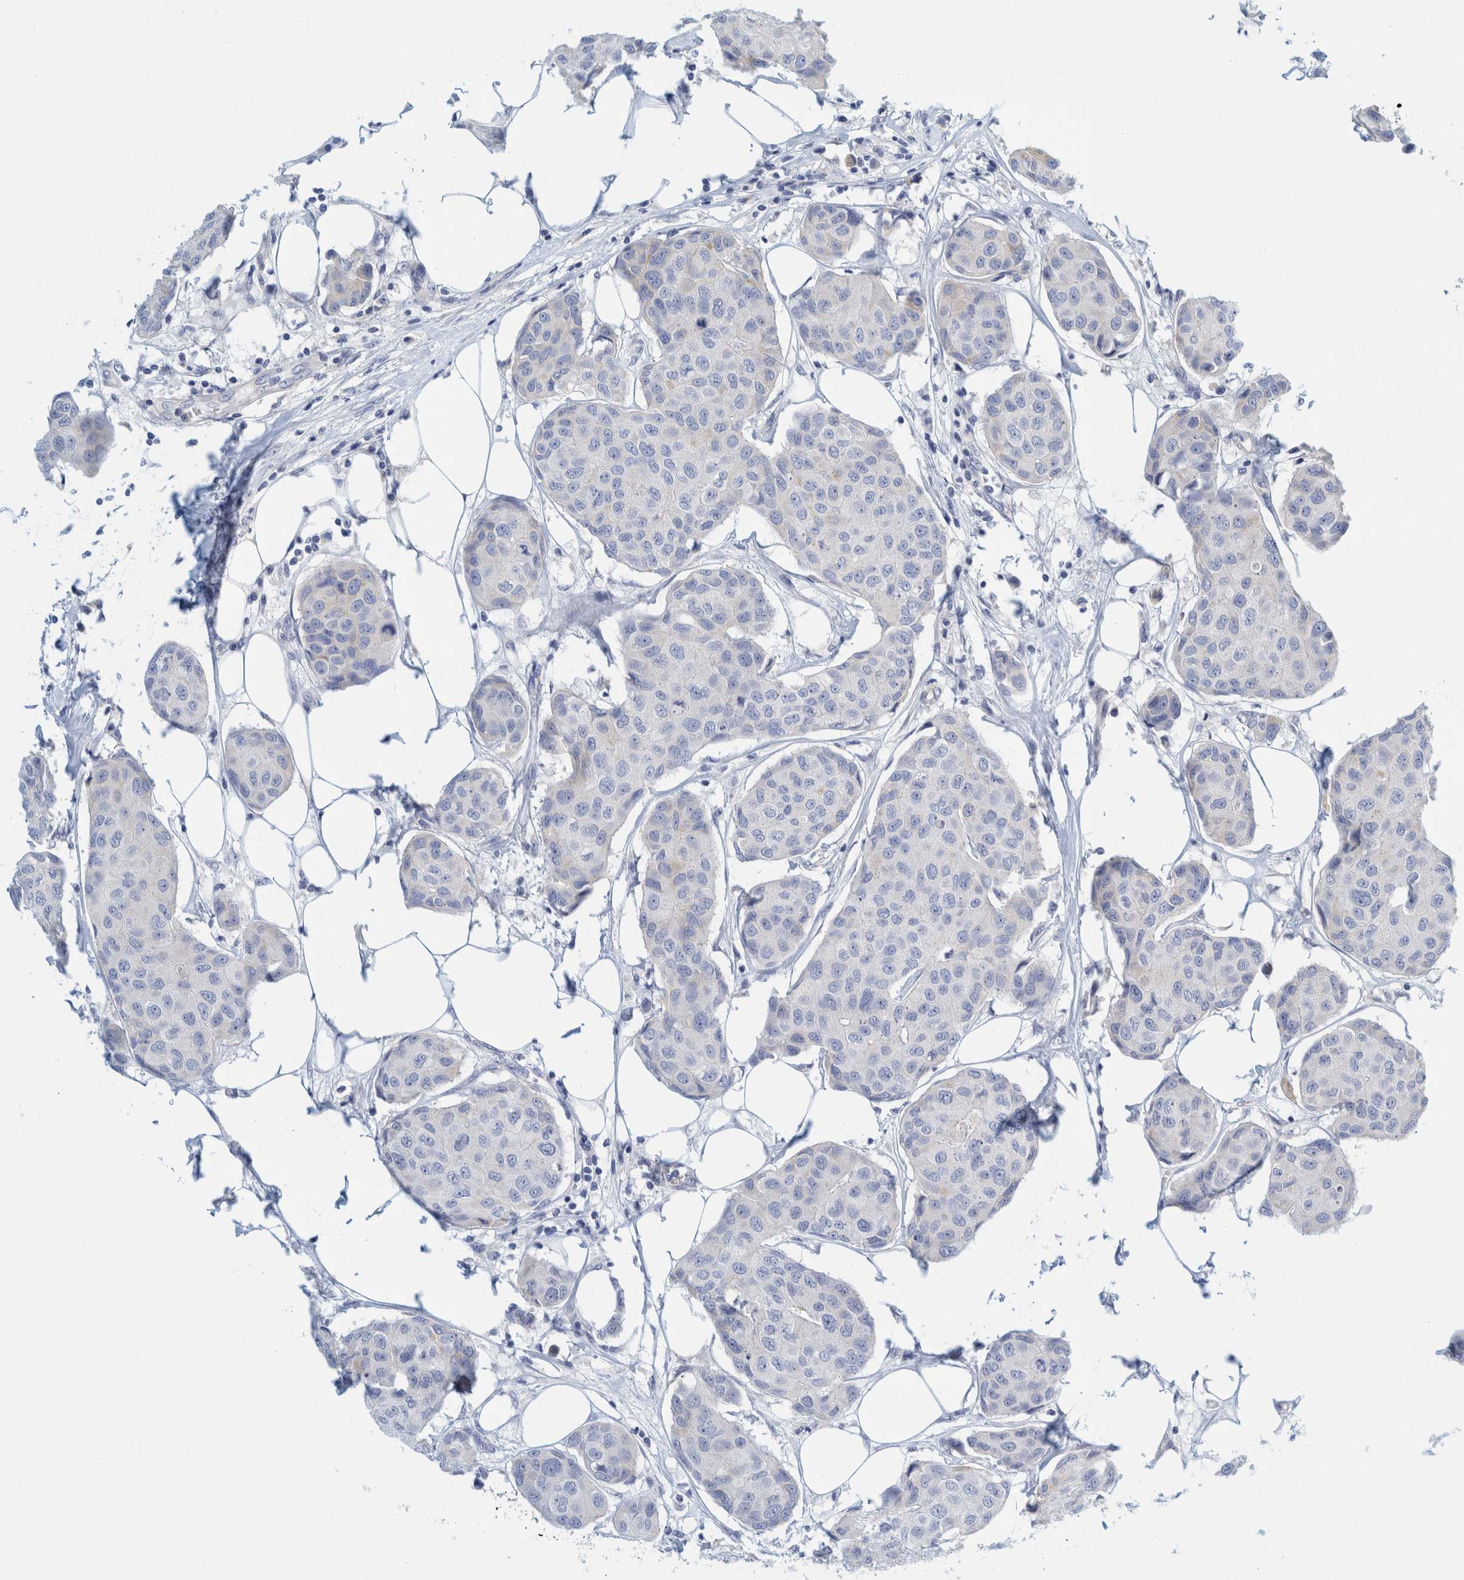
{"staining": {"intensity": "negative", "quantity": "none", "location": "none"}, "tissue": "breast cancer", "cell_type": "Tumor cells", "image_type": "cancer", "snomed": [{"axis": "morphology", "description": "Duct carcinoma"}, {"axis": "topography", "description": "Breast"}], "caption": "DAB (3,3'-diaminobenzidine) immunohistochemical staining of breast cancer exhibits no significant positivity in tumor cells.", "gene": "ZNF324B", "patient": {"sex": "female", "age": 80}}